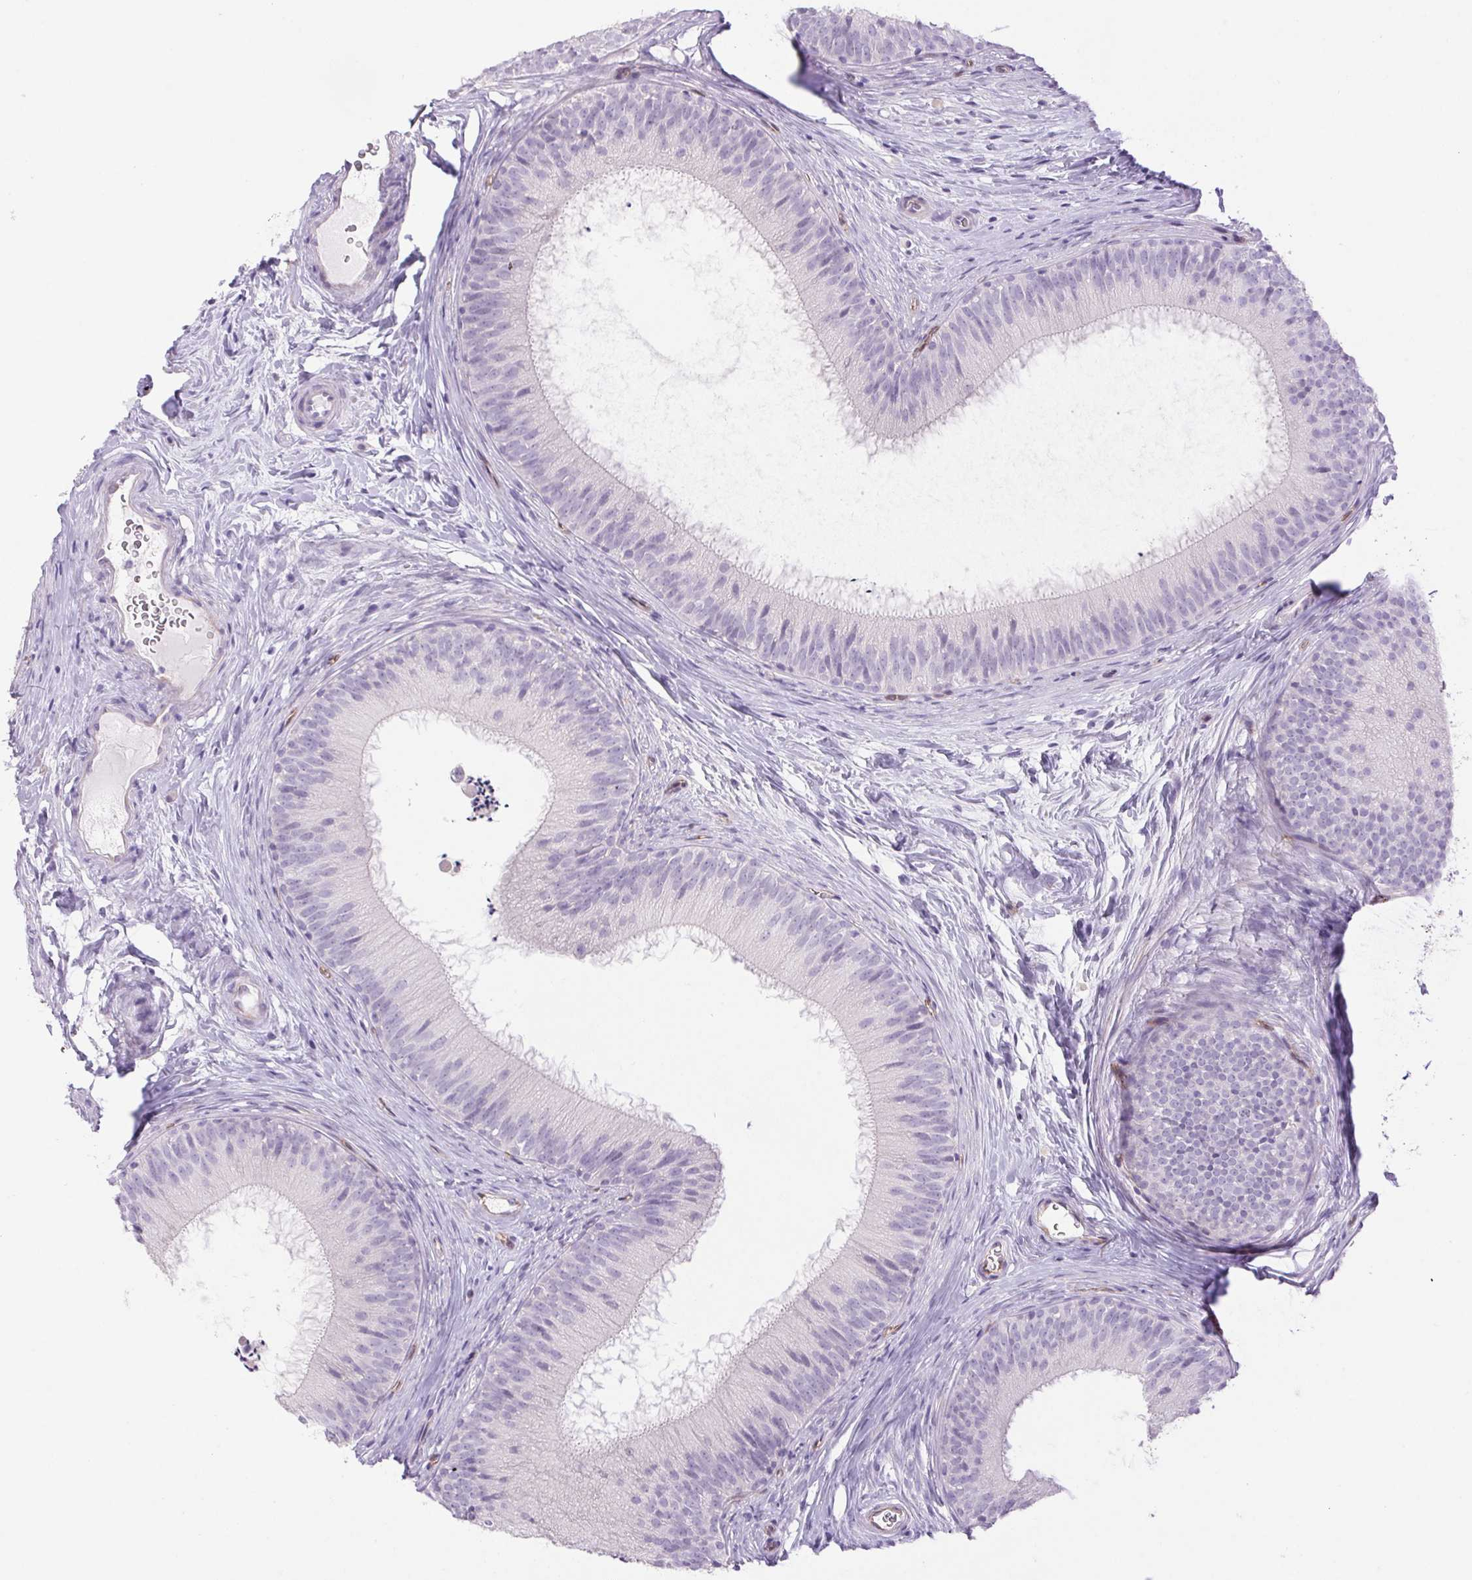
{"staining": {"intensity": "negative", "quantity": "none", "location": "none"}, "tissue": "epididymis", "cell_type": "Glandular cells", "image_type": "normal", "snomed": [{"axis": "morphology", "description": "Normal tissue, NOS"}, {"axis": "topography", "description": "Epididymis"}], "caption": "IHC image of benign epididymis: human epididymis stained with DAB shows no significant protein expression in glandular cells.", "gene": "ERP27", "patient": {"sex": "male", "age": 24}}